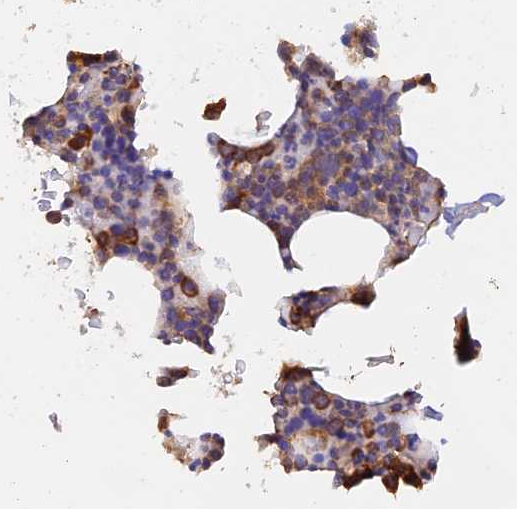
{"staining": {"intensity": "strong", "quantity": "<25%", "location": "cytoplasmic/membranous"}, "tissue": "bone marrow", "cell_type": "Hematopoietic cells", "image_type": "normal", "snomed": [{"axis": "morphology", "description": "Normal tissue, NOS"}, {"axis": "topography", "description": "Bone marrow"}], "caption": "This micrograph exhibits immunohistochemistry (IHC) staining of benign human bone marrow, with medium strong cytoplasmic/membranous staining in approximately <25% of hematopoietic cells.", "gene": "RPL5", "patient": {"sex": "male", "age": 78}}